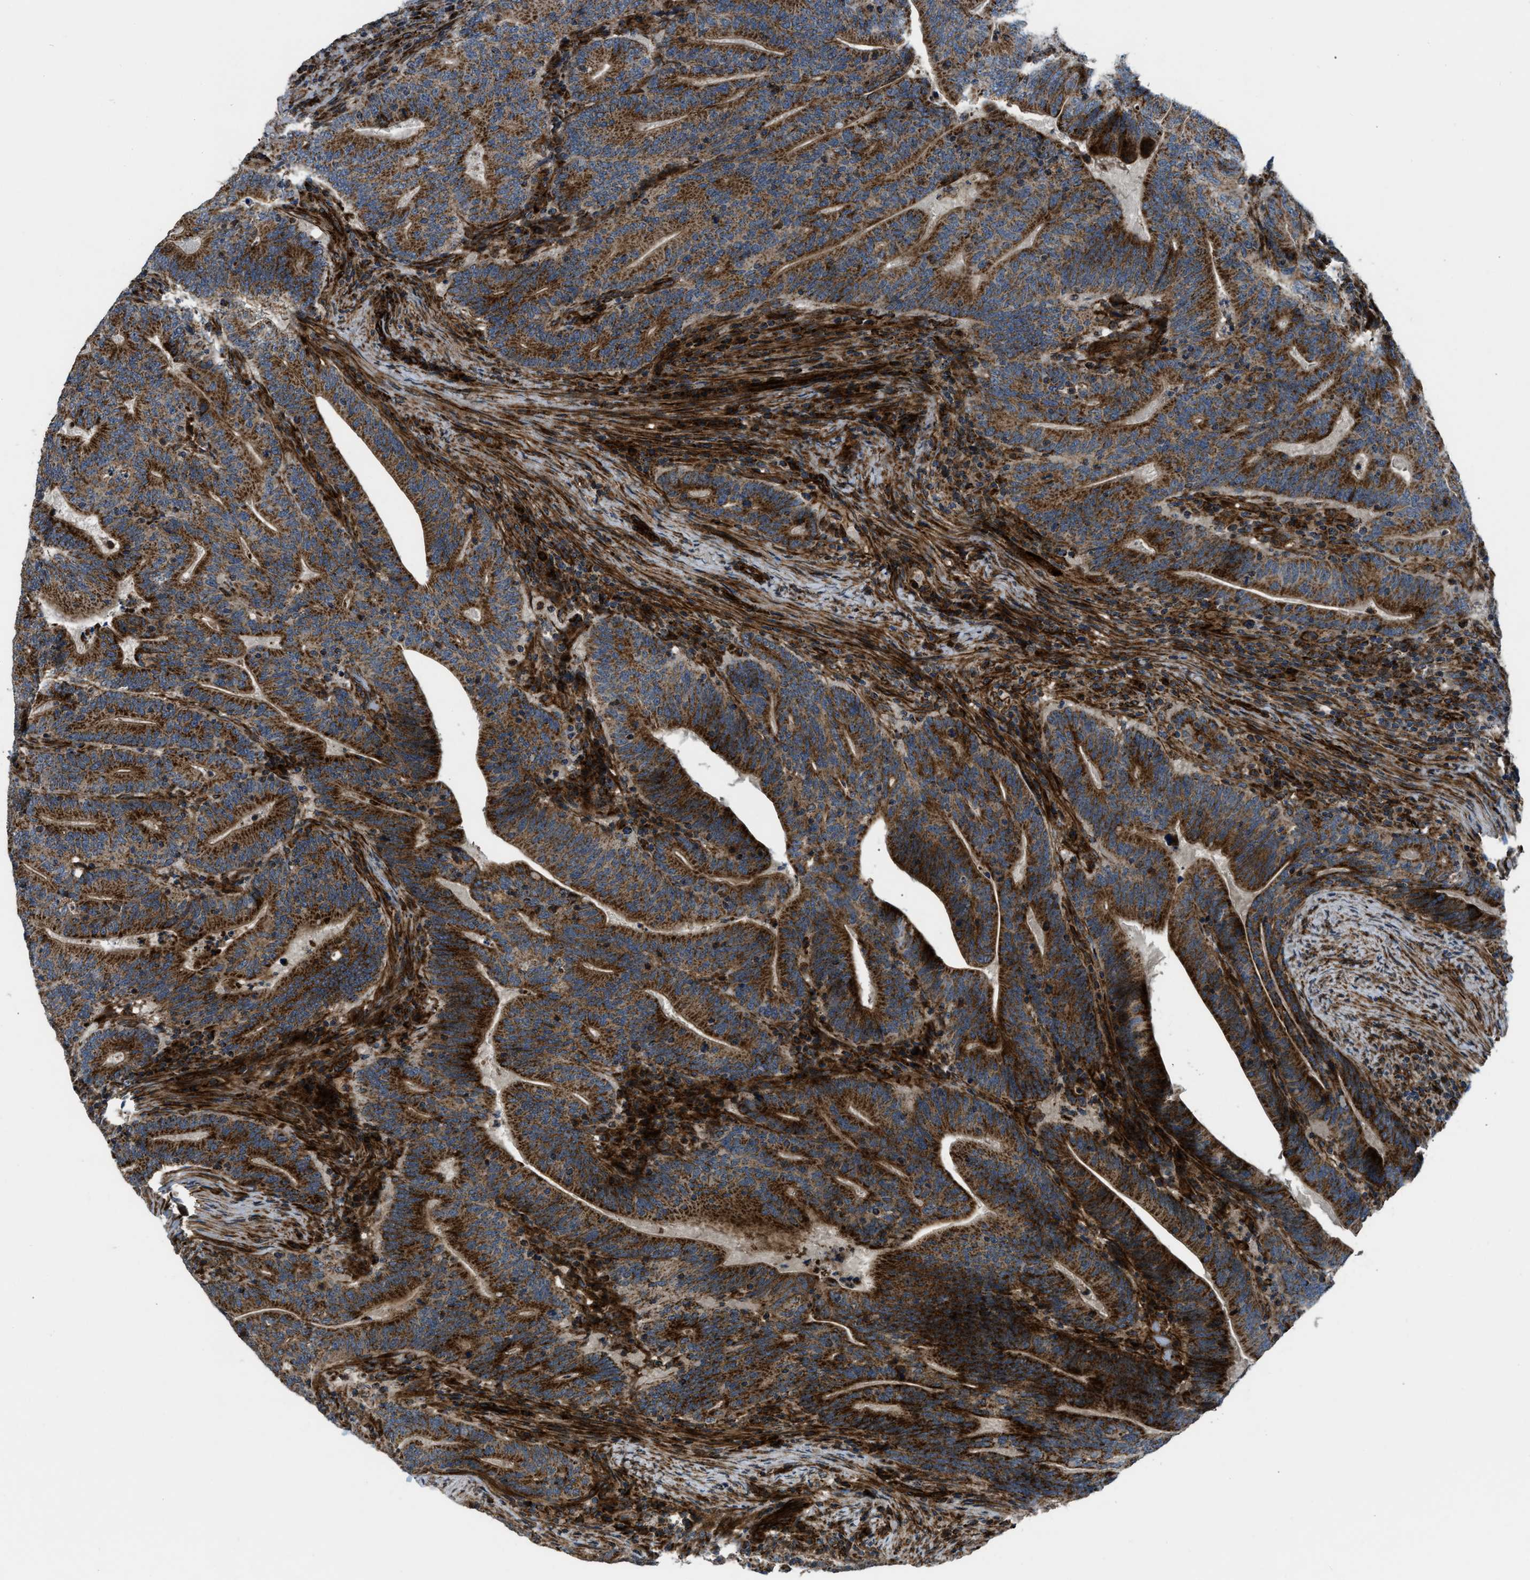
{"staining": {"intensity": "strong", "quantity": ">75%", "location": "cytoplasmic/membranous"}, "tissue": "colorectal cancer", "cell_type": "Tumor cells", "image_type": "cancer", "snomed": [{"axis": "morphology", "description": "Adenocarcinoma, NOS"}, {"axis": "topography", "description": "Colon"}], "caption": "The image reveals a brown stain indicating the presence of a protein in the cytoplasmic/membranous of tumor cells in colorectal cancer (adenocarcinoma).", "gene": "GSDME", "patient": {"sex": "female", "age": 66}}